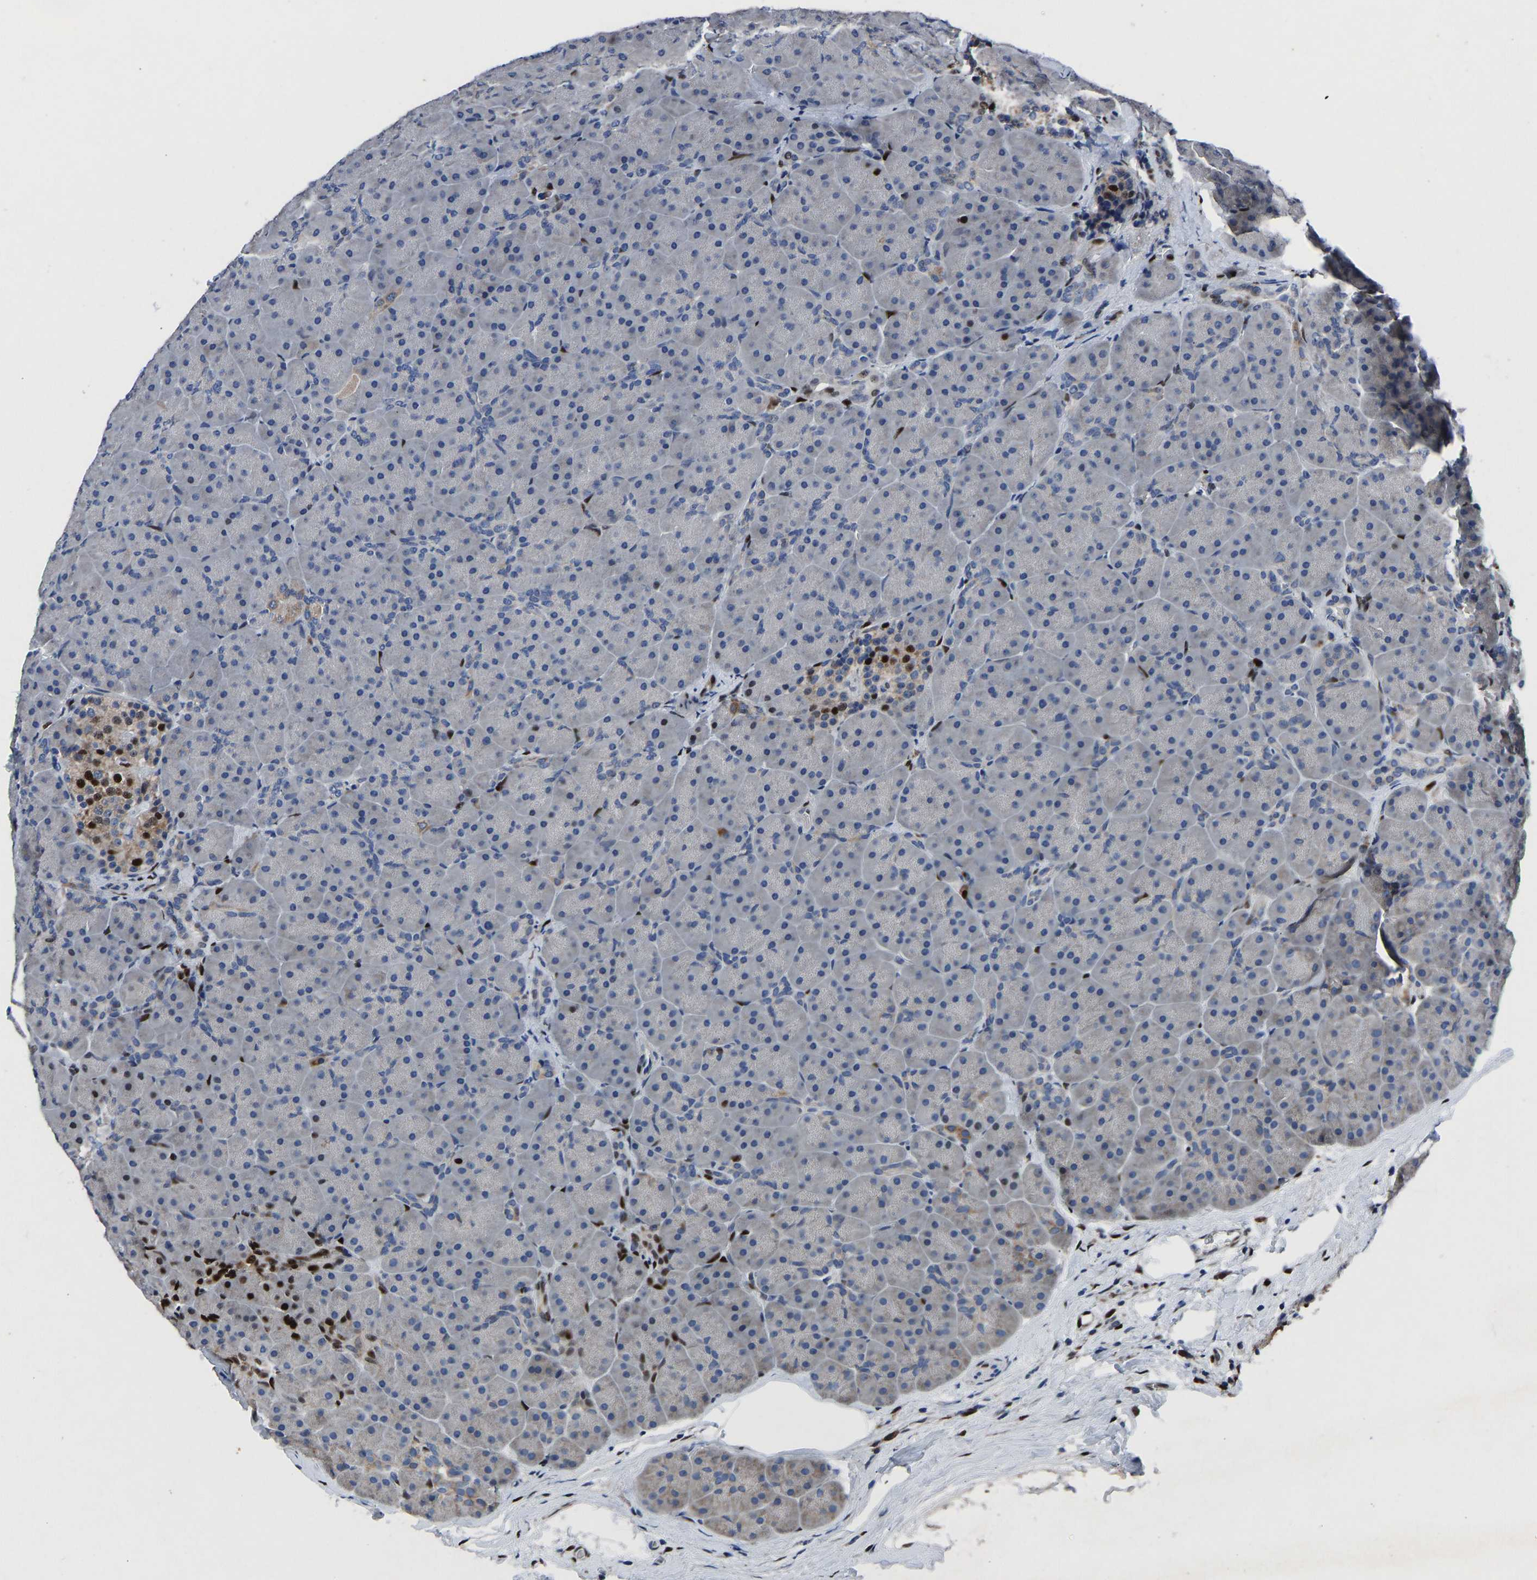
{"staining": {"intensity": "strong", "quantity": "<25%", "location": "cytoplasmic/membranous,nuclear"}, "tissue": "pancreas", "cell_type": "Exocrine glandular cells", "image_type": "normal", "snomed": [{"axis": "morphology", "description": "Normal tissue, NOS"}, {"axis": "topography", "description": "Pancreas"}], "caption": "Protein positivity by immunohistochemistry (IHC) demonstrates strong cytoplasmic/membranous,nuclear staining in about <25% of exocrine glandular cells in benign pancreas. The protein is stained brown, and the nuclei are stained in blue (DAB (3,3'-diaminobenzidine) IHC with brightfield microscopy, high magnification).", "gene": "EGR1", "patient": {"sex": "male", "age": 66}}